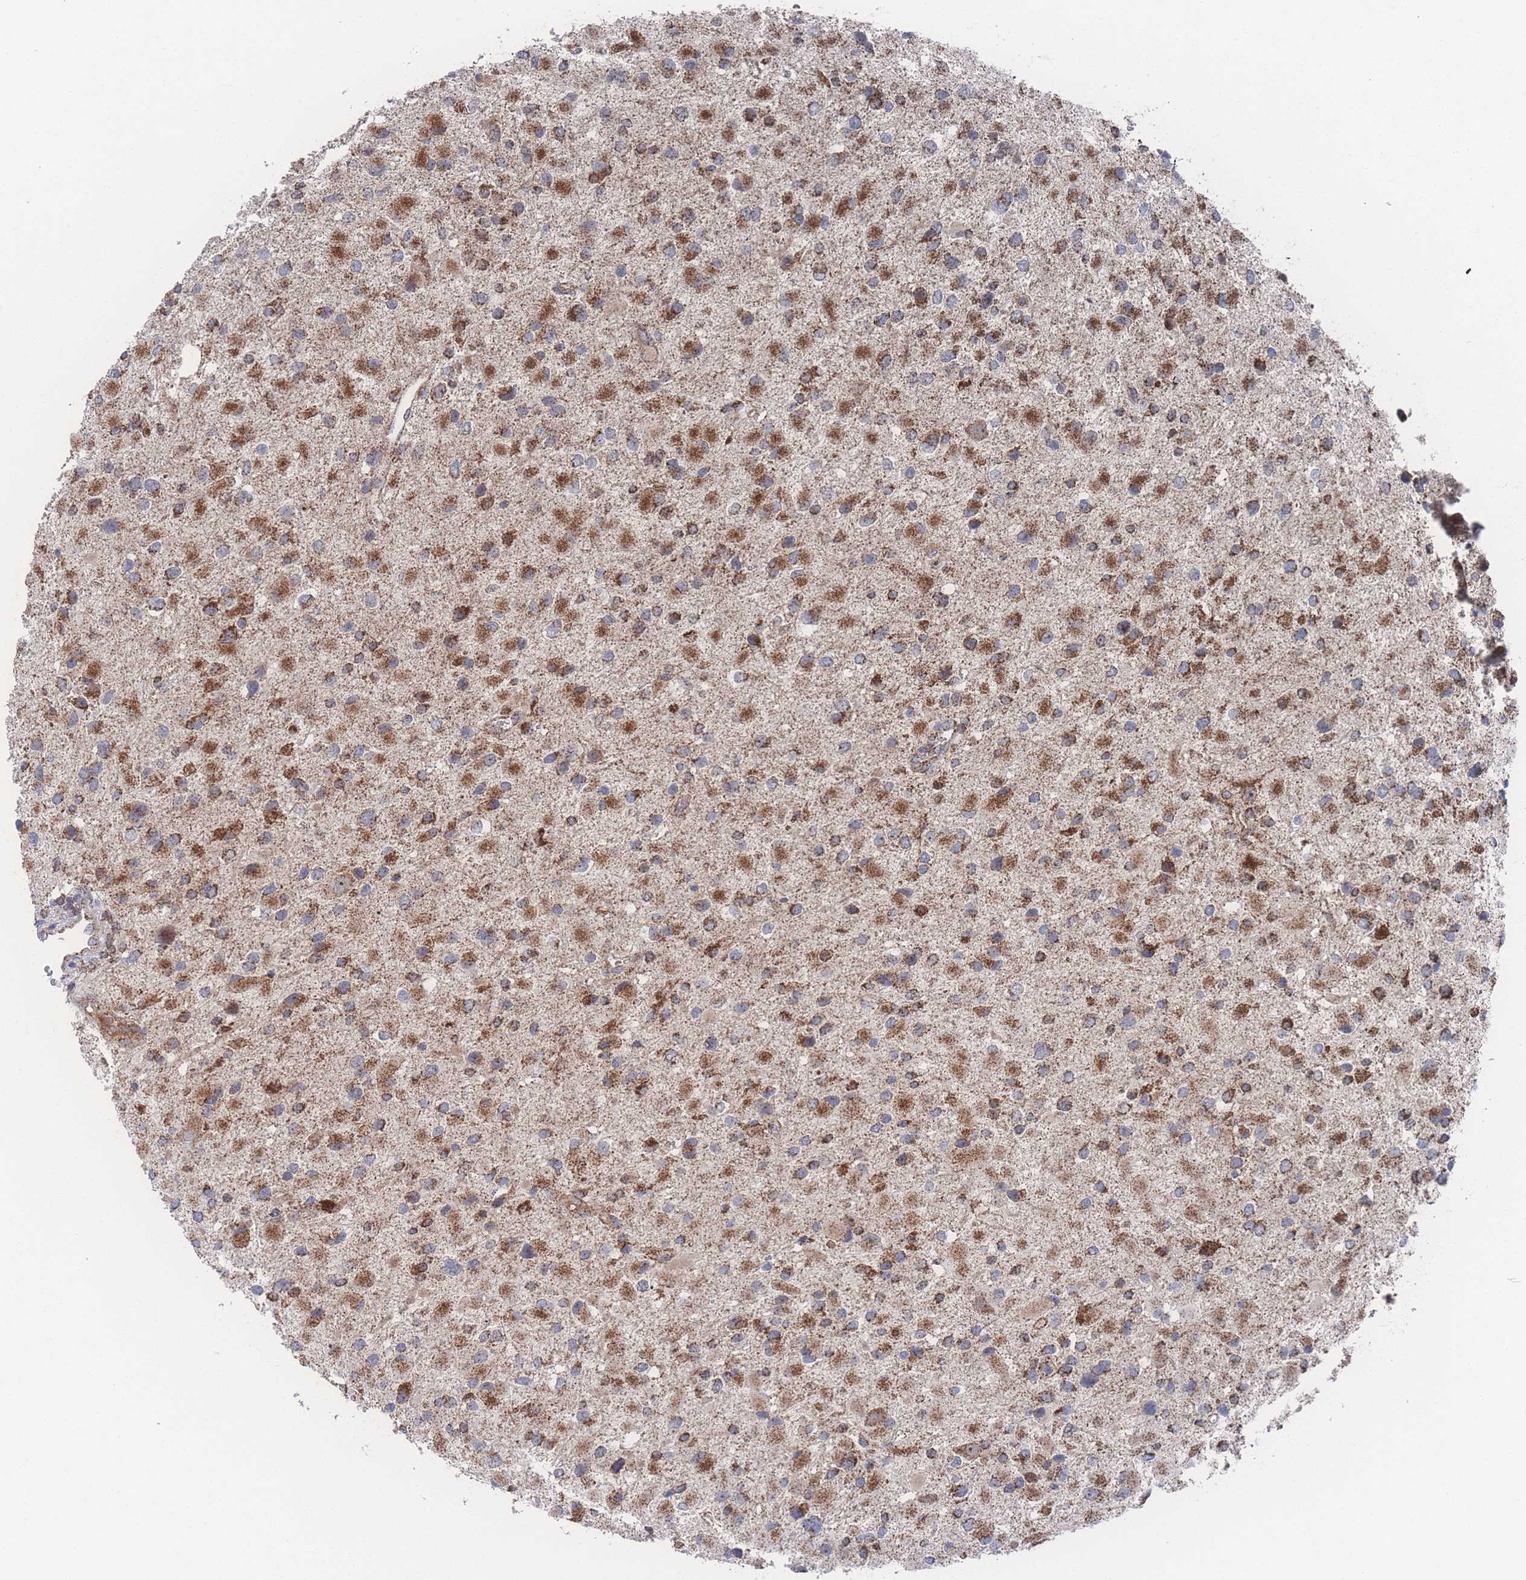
{"staining": {"intensity": "strong", "quantity": ">75%", "location": "cytoplasmic/membranous"}, "tissue": "glioma", "cell_type": "Tumor cells", "image_type": "cancer", "snomed": [{"axis": "morphology", "description": "Glioma, malignant, Low grade"}, {"axis": "topography", "description": "Brain"}], "caption": "IHC image of neoplastic tissue: human malignant glioma (low-grade) stained using immunohistochemistry (IHC) exhibits high levels of strong protein expression localized specifically in the cytoplasmic/membranous of tumor cells, appearing as a cytoplasmic/membranous brown color.", "gene": "PEX14", "patient": {"sex": "female", "age": 32}}